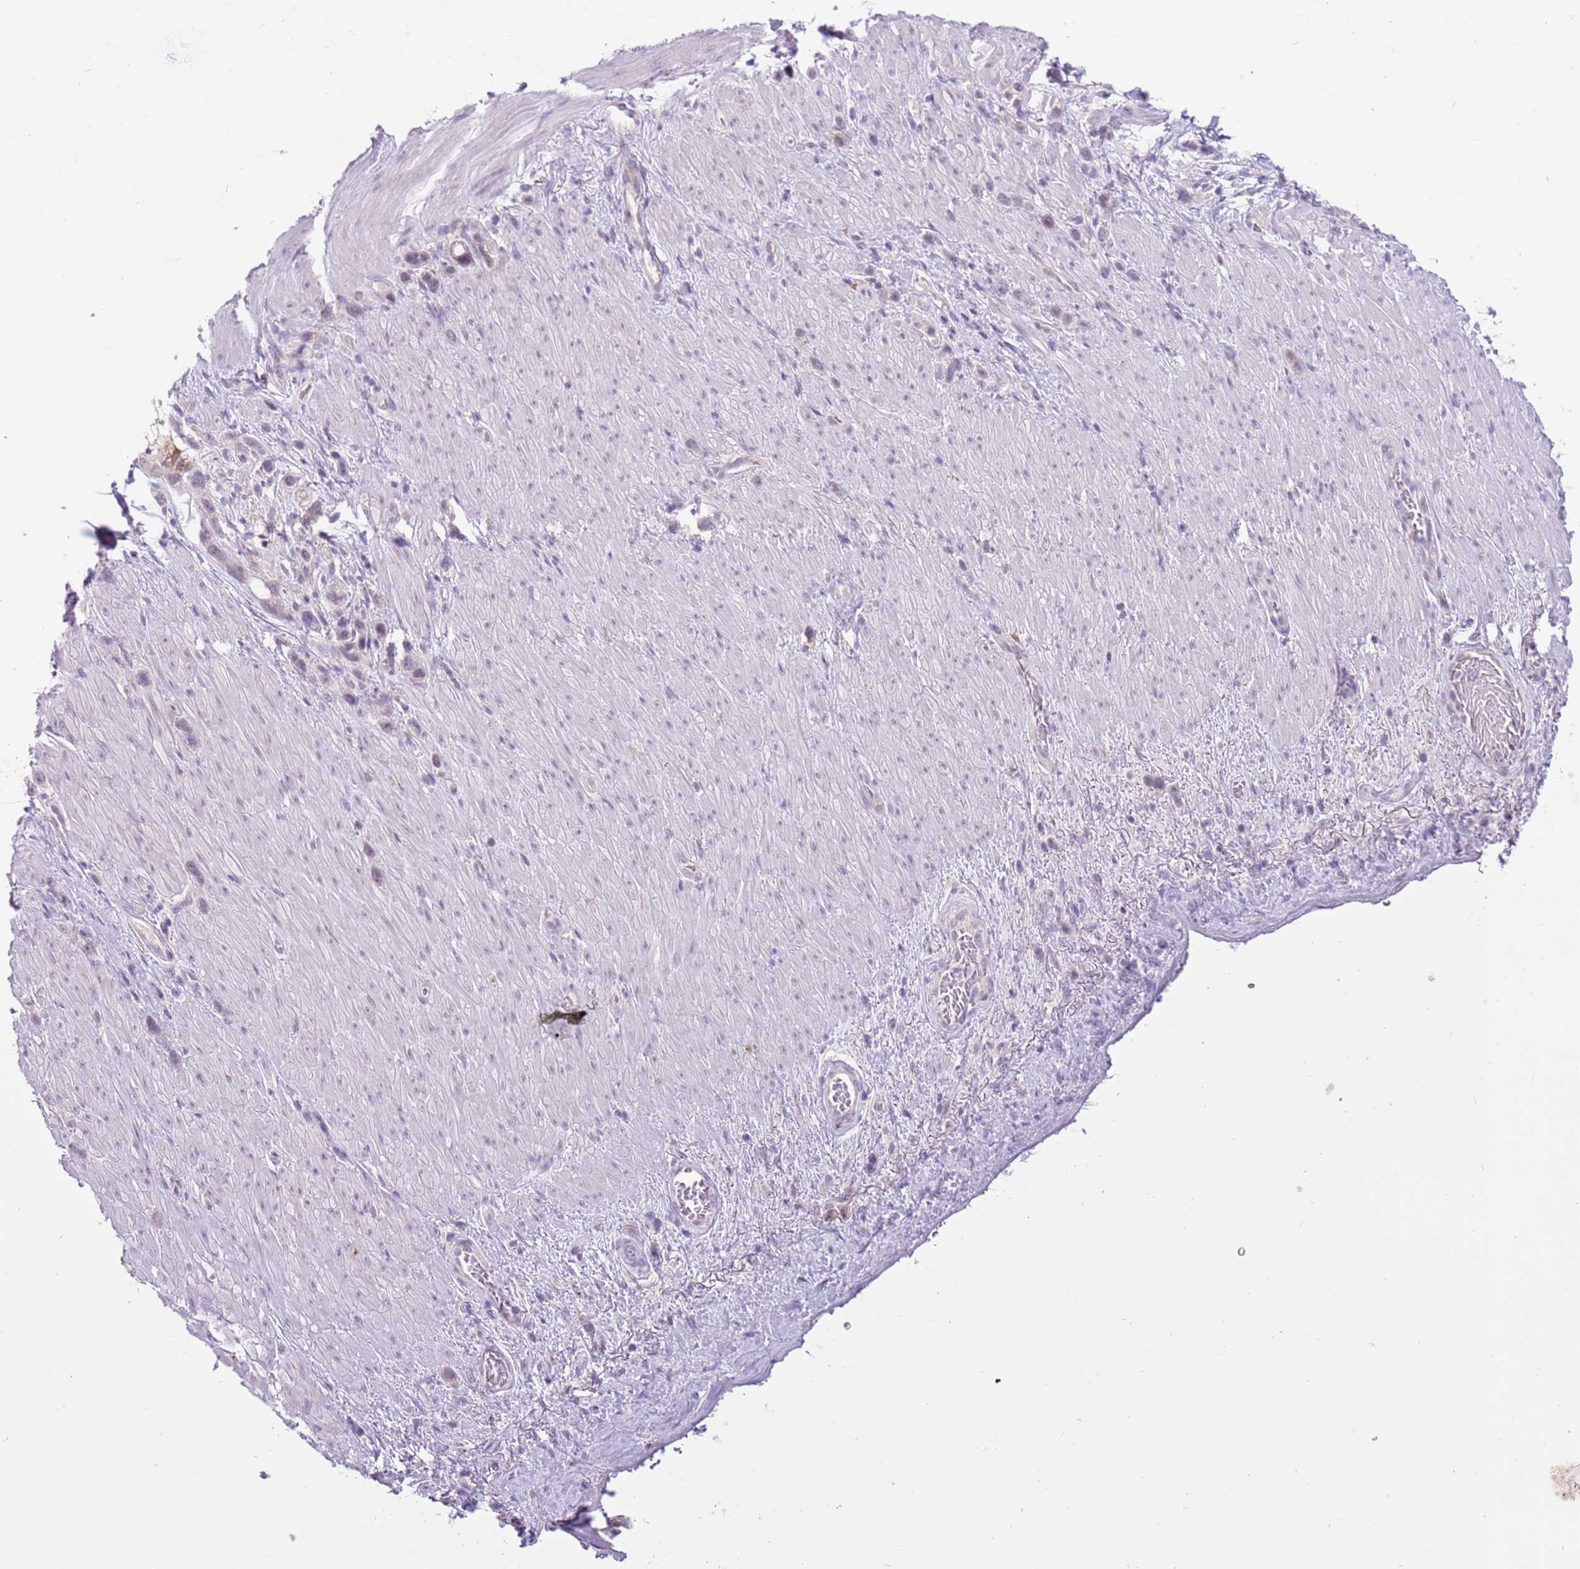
{"staining": {"intensity": "negative", "quantity": "none", "location": "none"}, "tissue": "stomach cancer", "cell_type": "Tumor cells", "image_type": "cancer", "snomed": [{"axis": "morphology", "description": "Adenocarcinoma, NOS"}, {"axis": "topography", "description": "Stomach"}], "caption": "Tumor cells show no significant protein staining in adenocarcinoma (stomach). Nuclei are stained in blue.", "gene": "FAM120C", "patient": {"sex": "female", "age": 65}}